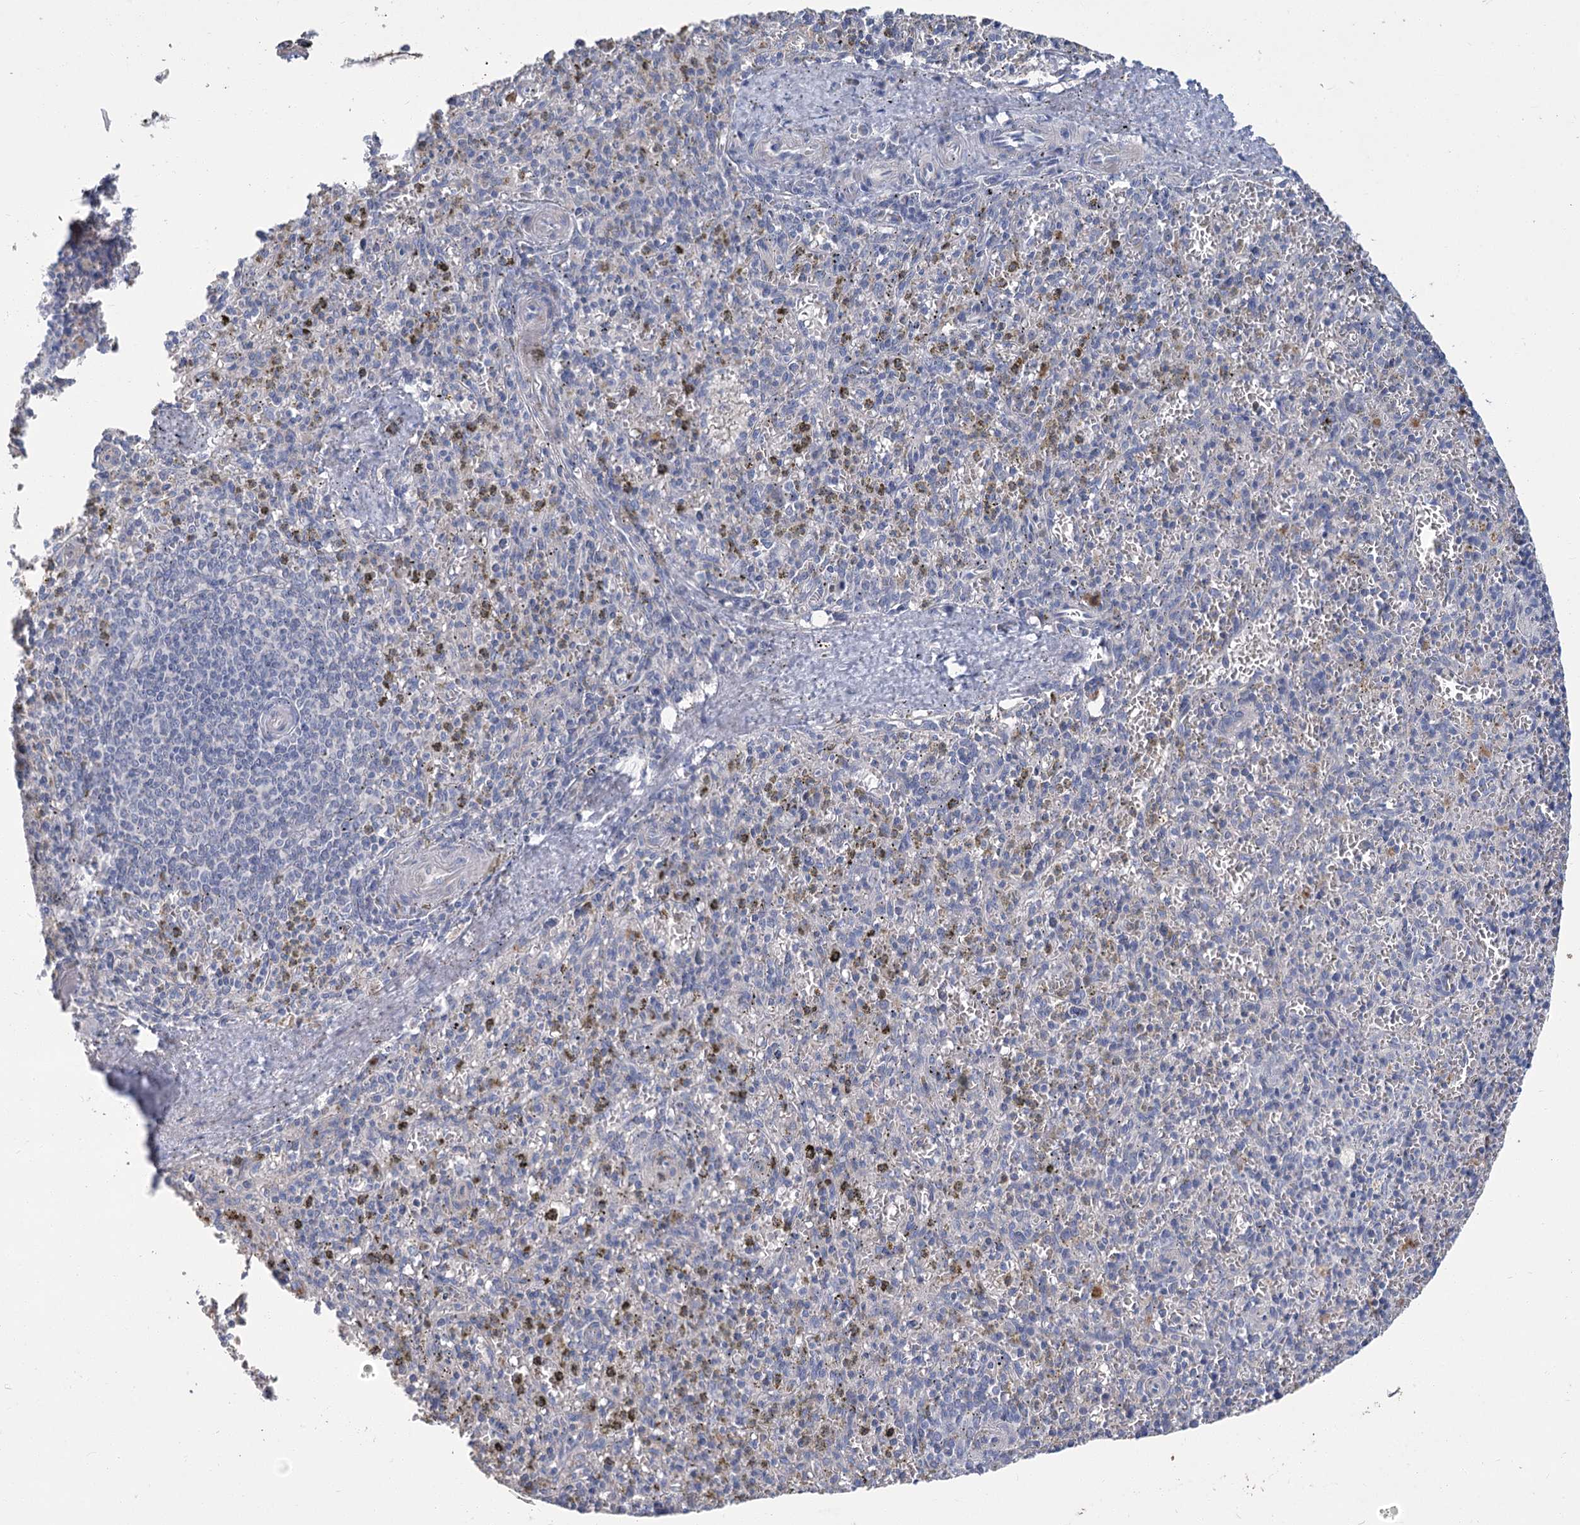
{"staining": {"intensity": "negative", "quantity": "none", "location": "none"}, "tissue": "spleen", "cell_type": "Cells in red pulp", "image_type": "normal", "snomed": [{"axis": "morphology", "description": "Normal tissue, NOS"}, {"axis": "topography", "description": "Spleen"}], "caption": "DAB immunohistochemical staining of benign human spleen shows no significant staining in cells in red pulp.", "gene": "SLC9A3", "patient": {"sex": "male", "age": 72}}